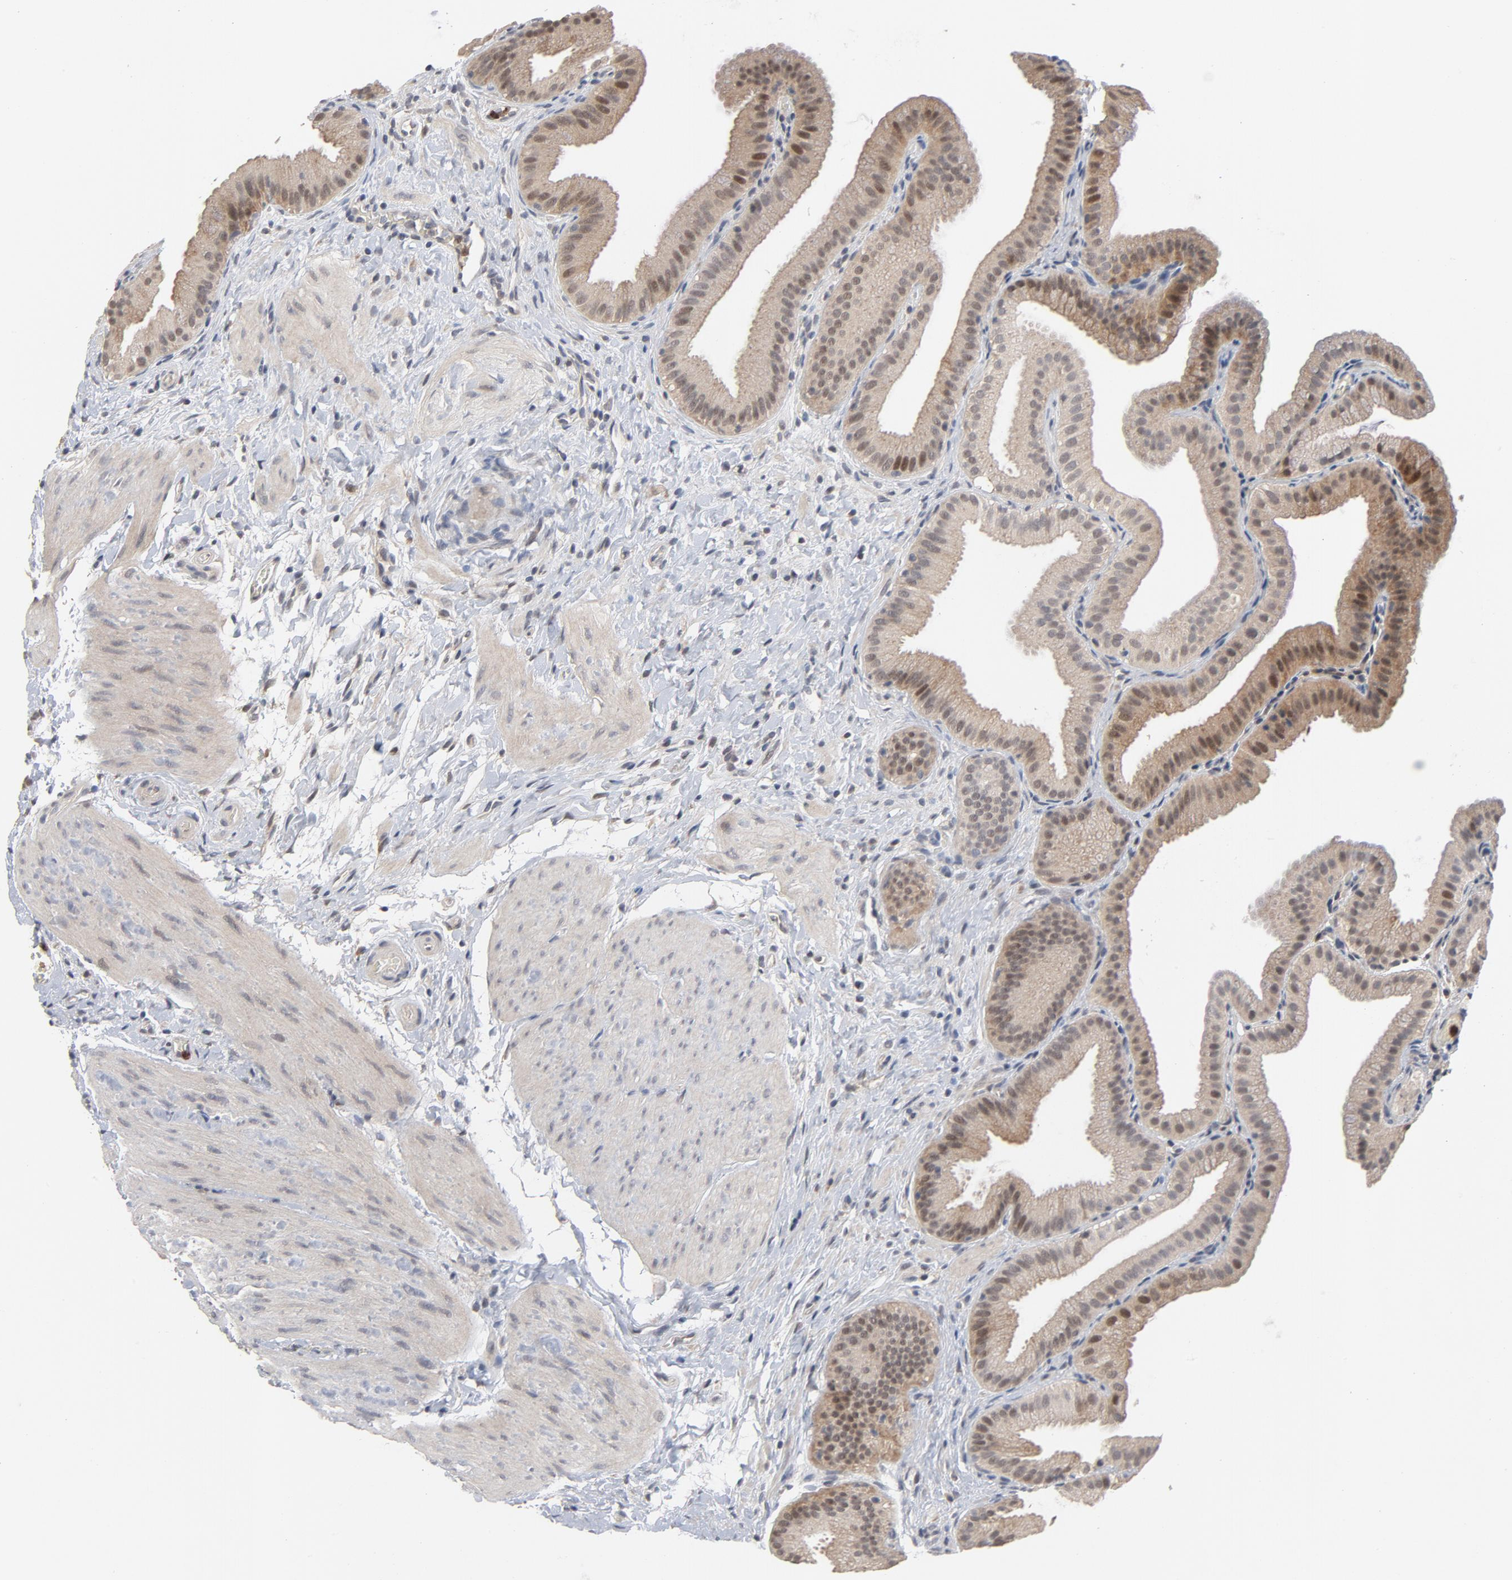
{"staining": {"intensity": "weak", "quantity": "<25%", "location": "nuclear"}, "tissue": "gallbladder", "cell_type": "Glandular cells", "image_type": "normal", "snomed": [{"axis": "morphology", "description": "Normal tissue, NOS"}, {"axis": "topography", "description": "Gallbladder"}], "caption": "A histopathology image of human gallbladder is negative for staining in glandular cells. Nuclei are stained in blue.", "gene": "RTL5", "patient": {"sex": "female", "age": 63}}